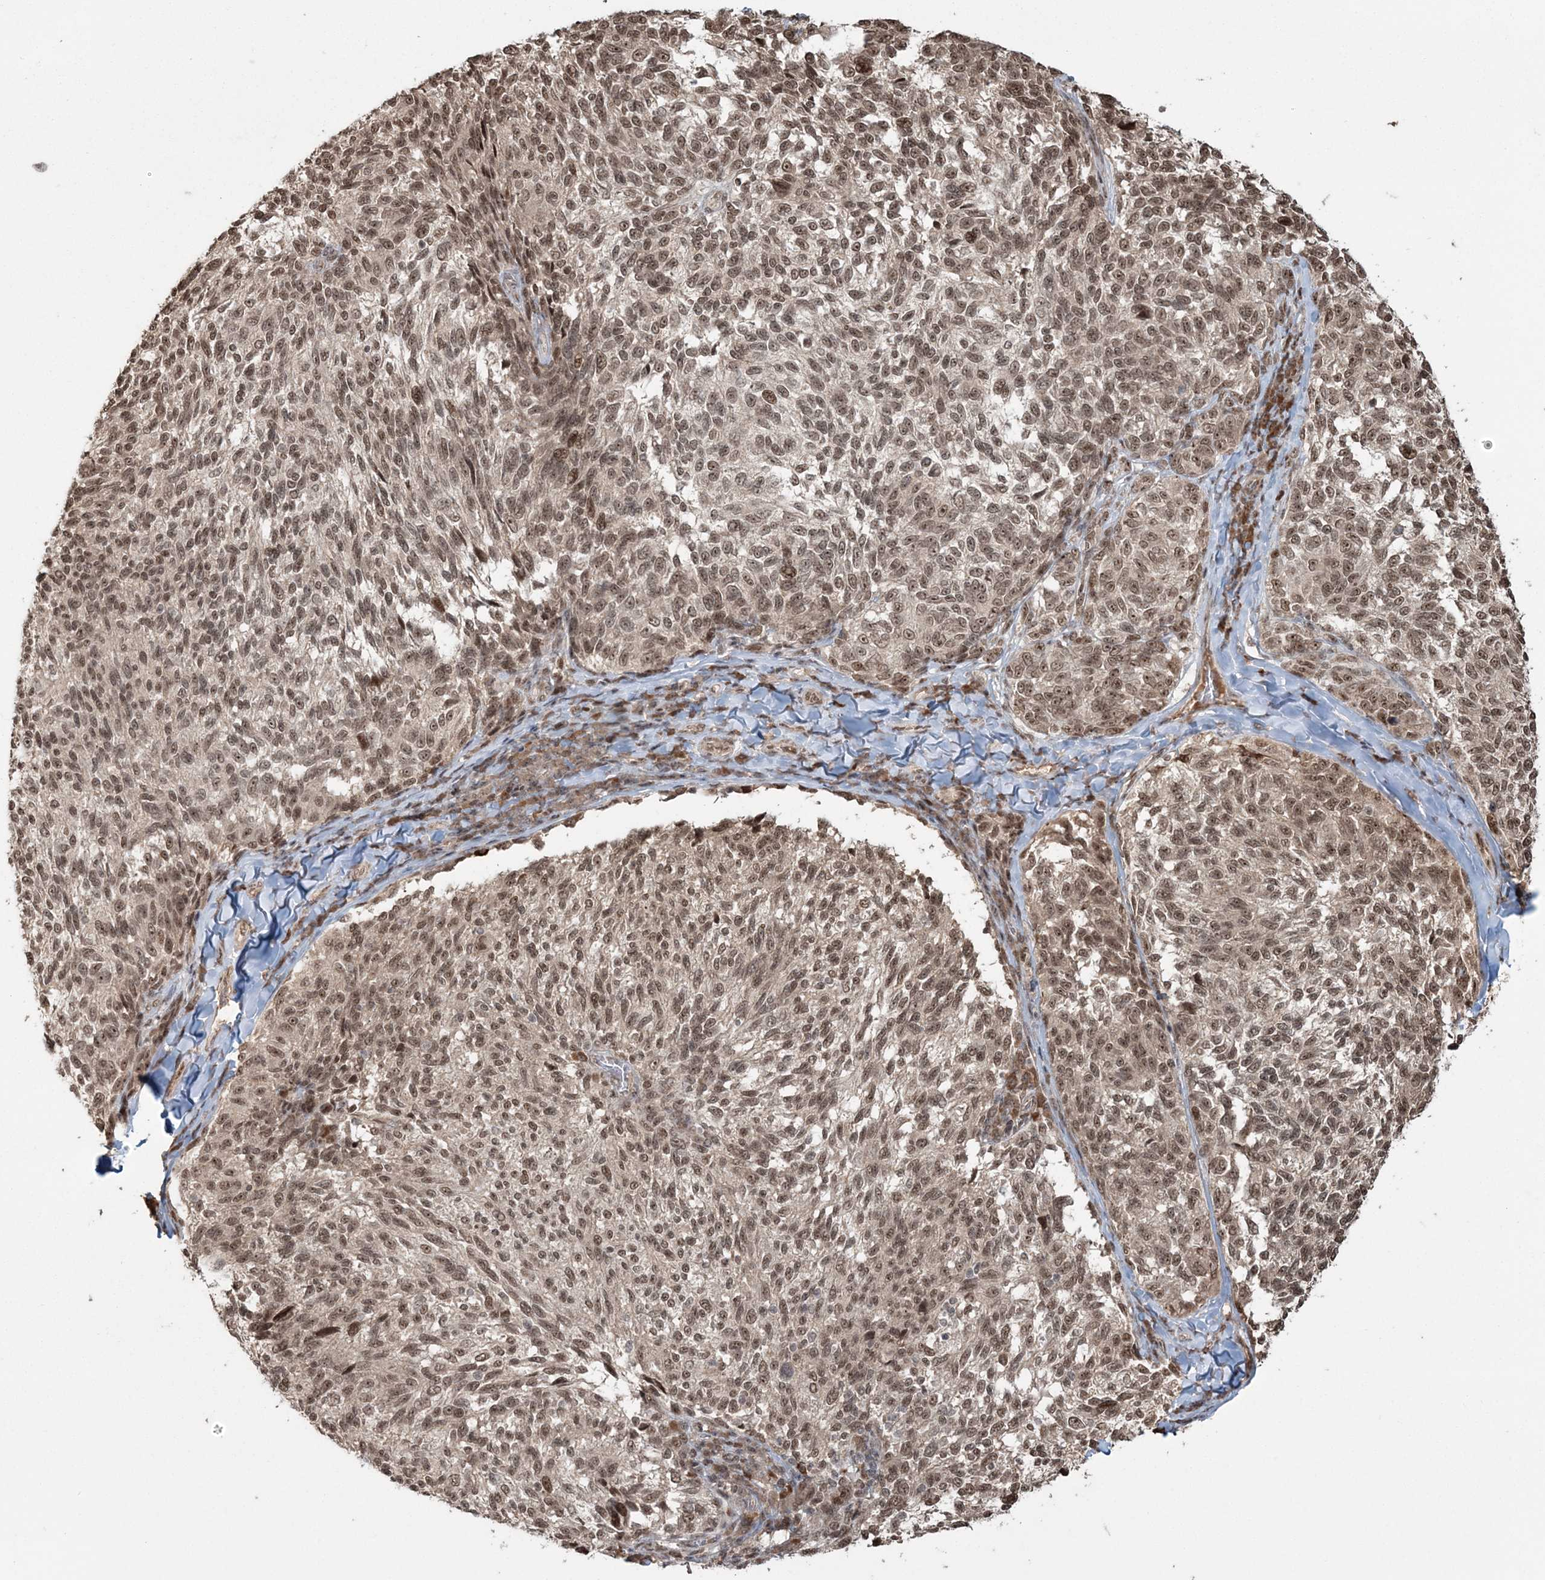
{"staining": {"intensity": "moderate", "quantity": ">75%", "location": "nuclear"}, "tissue": "melanoma", "cell_type": "Tumor cells", "image_type": "cancer", "snomed": [{"axis": "morphology", "description": "Malignant melanoma, NOS"}, {"axis": "topography", "description": "Skin"}], "caption": "Immunohistochemical staining of melanoma shows moderate nuclear protein staining in approximately >75% of tumor cells.", "gene": "EPB41L4A", "patient": {"sex": "female", "age": 73}}